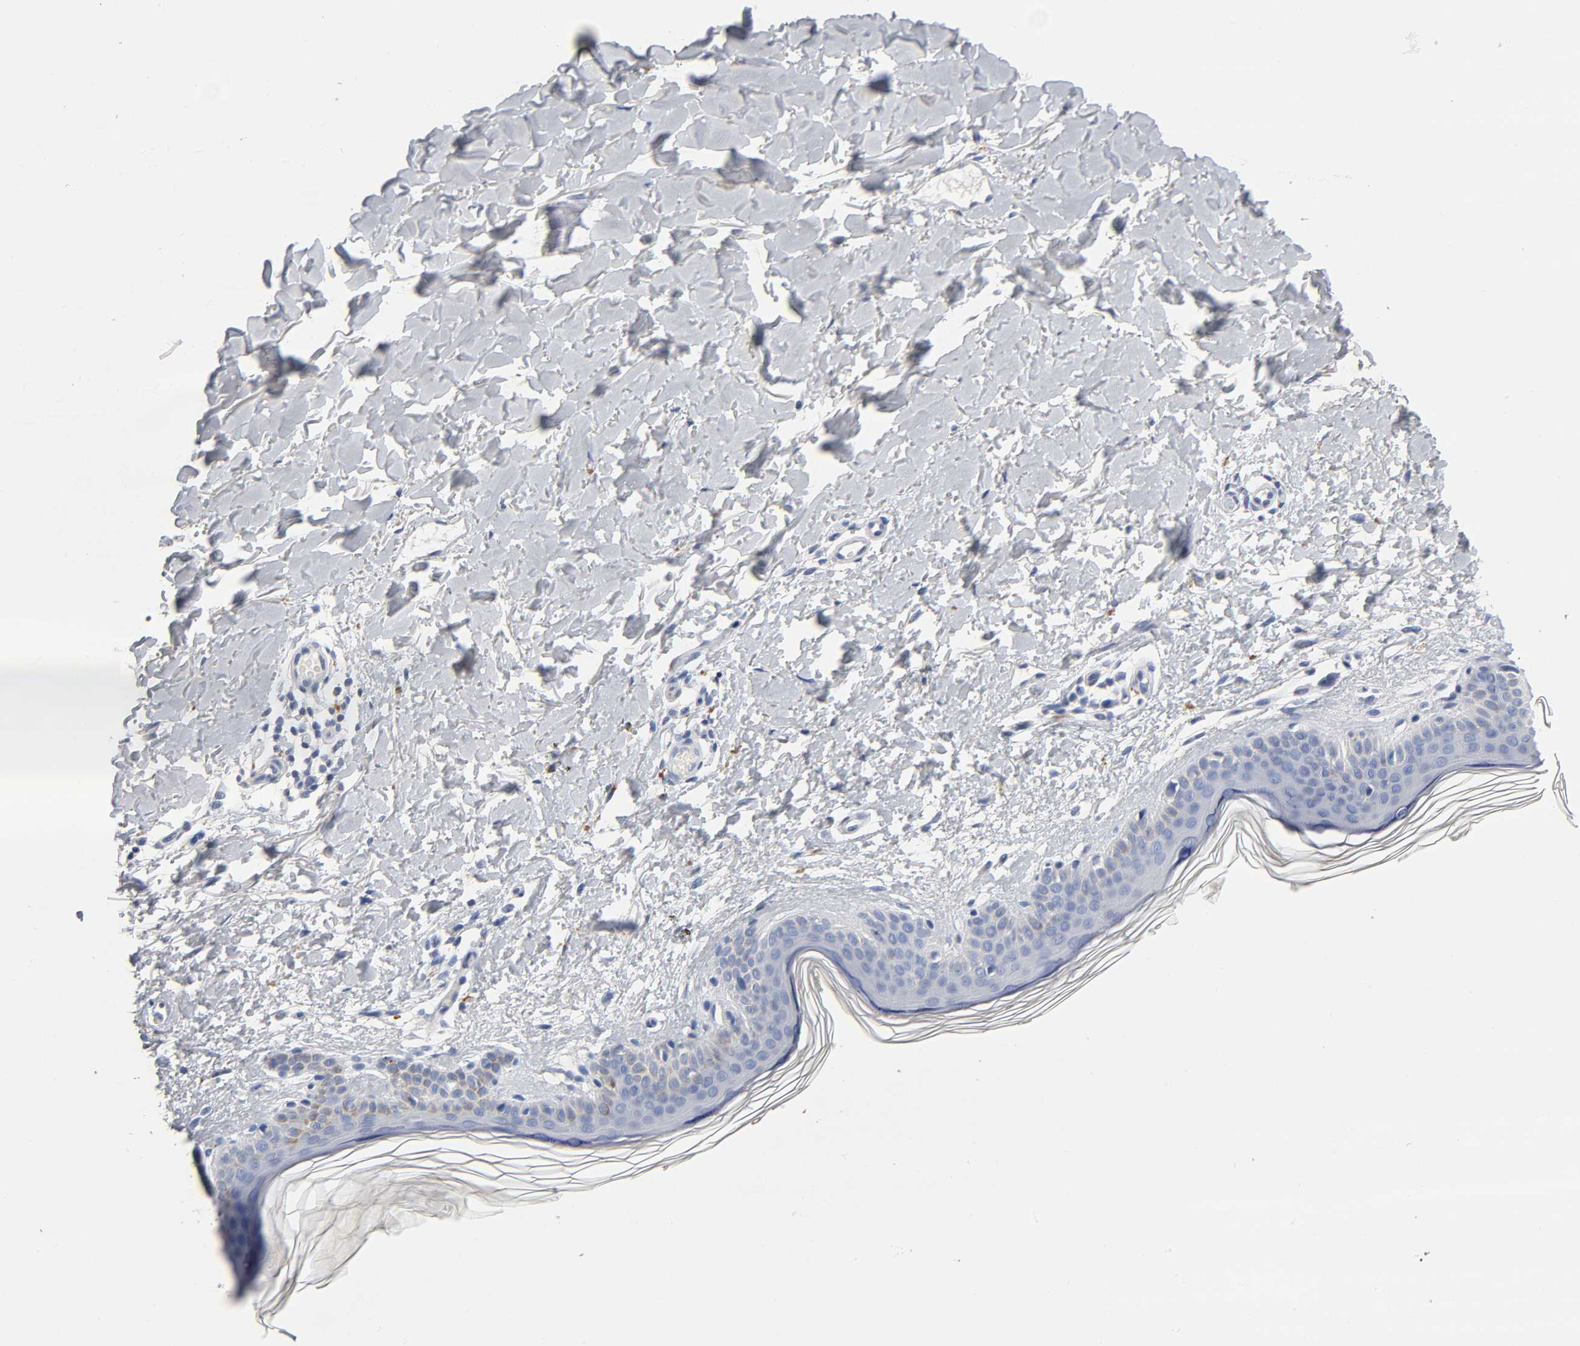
{"staining": {"intensity": "negative", "quantity": "none", "location": "none"}, "tissue": "skin", "cell_type": "Fibroblasts", "image_type": "normal", "snomed": [{"axis": "morphology", "description": "Normal tissue, NOS"}, {"axis": "topography", "description": "Skin"}], "caption": "IHC histopathology image of normal human skin stained for a protein (brown), which shows no expression in fibroblasts.", "gene": "PLP1", "patient": {"sex": "female", "age": 56}}